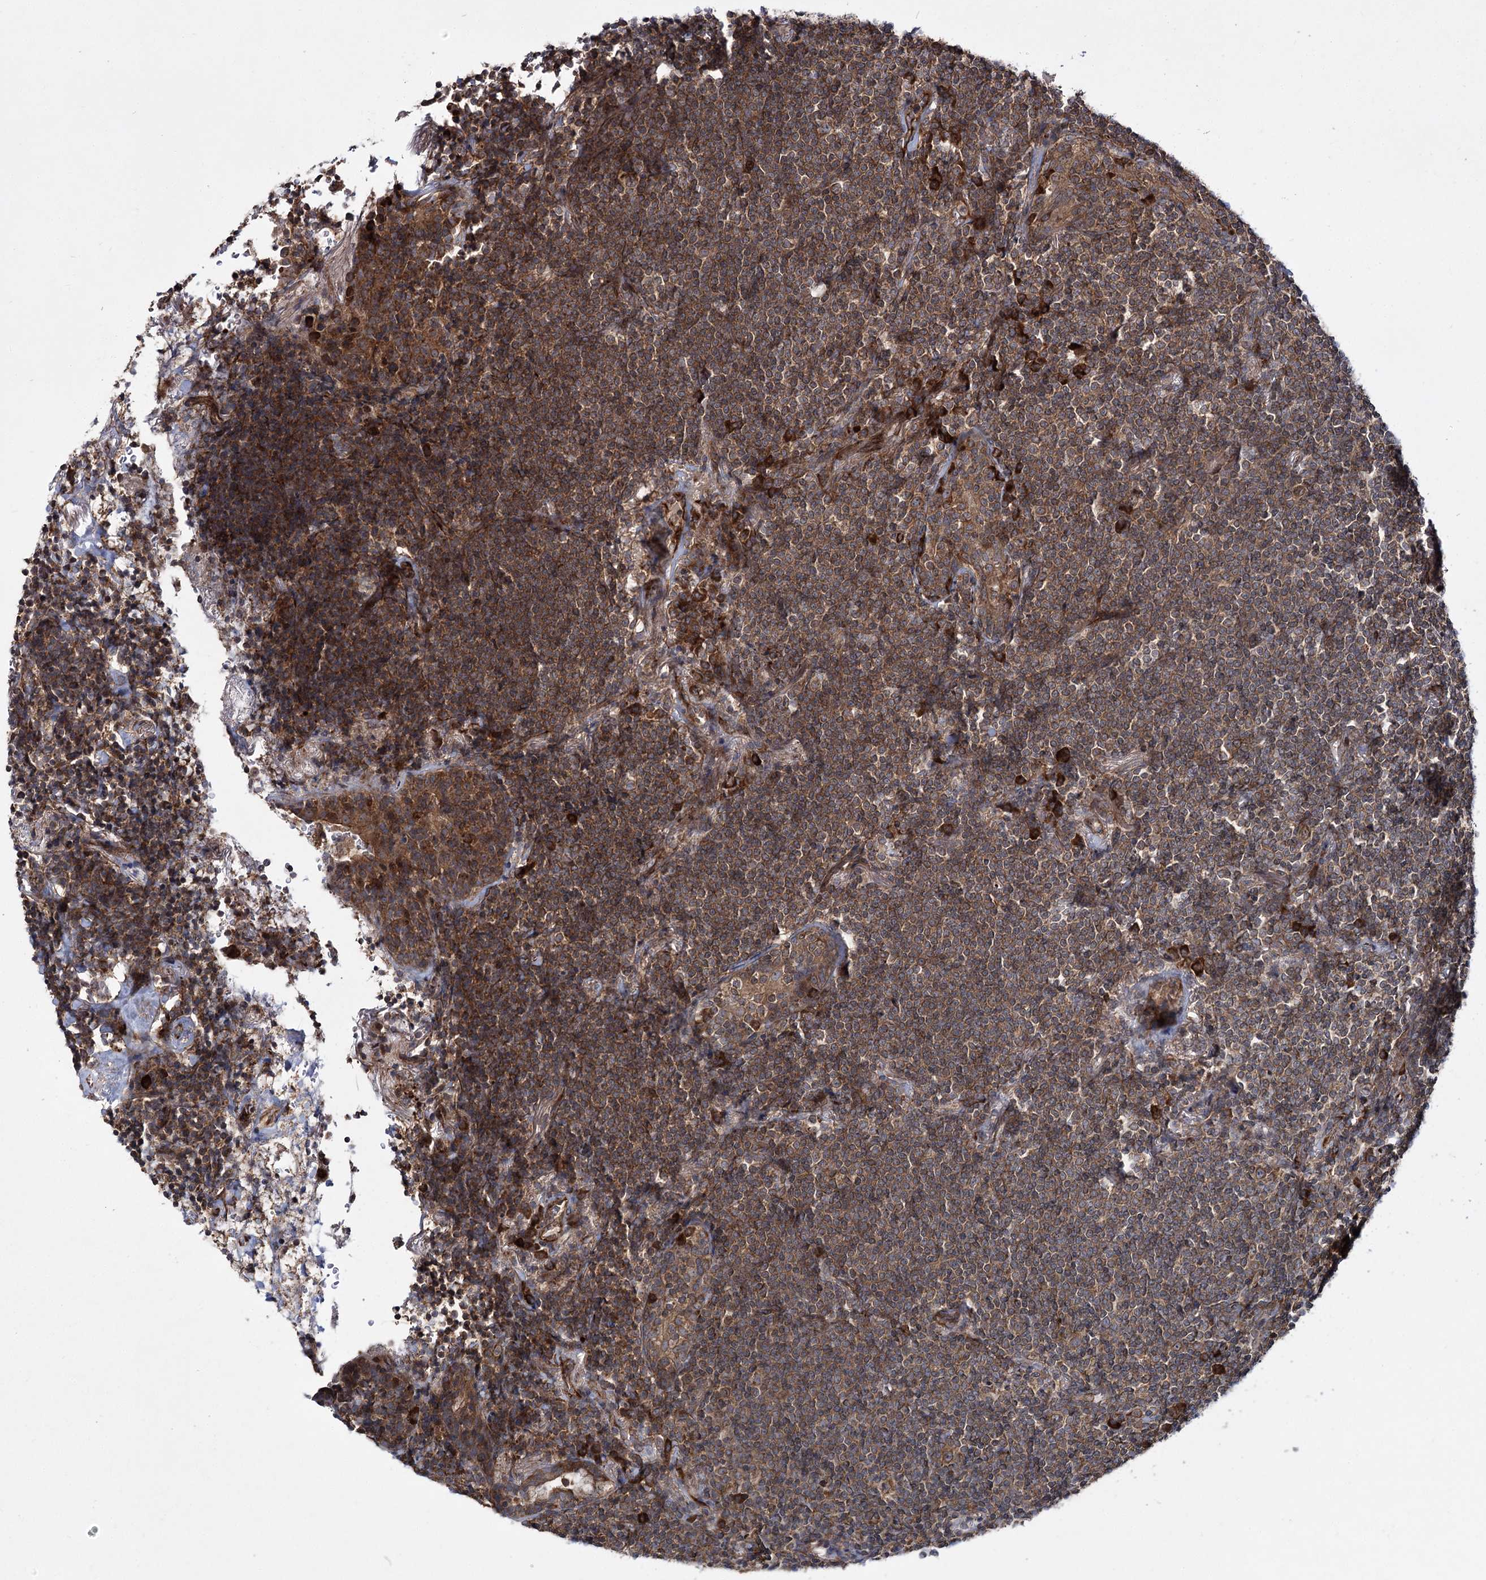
{"staining": {"intensity": "moderate", "quantity": "25%-75%", "location": "cytoplasmic/membranous"}, "tissue": "lymphoma", "cell_type": "Tumor cells", "image_type": "cancer", "snomed": [{"axis": "morphology", "description": "Malignant lymphoma, non-Hodgkin's type, Low grade"}, {"axis": "topography", "description": "Lung"}], "caption": "This photomicrograph demonstrates immunohistochemistry staining of malignant lymphoma, non-Hodgkin's type (low-grade), with medium moderate cytoplasmic/membranous staining in about 25%-75% of tumor cells.", "gene": "HECTD2", "patient": {"sex": "female", "age": 71}}